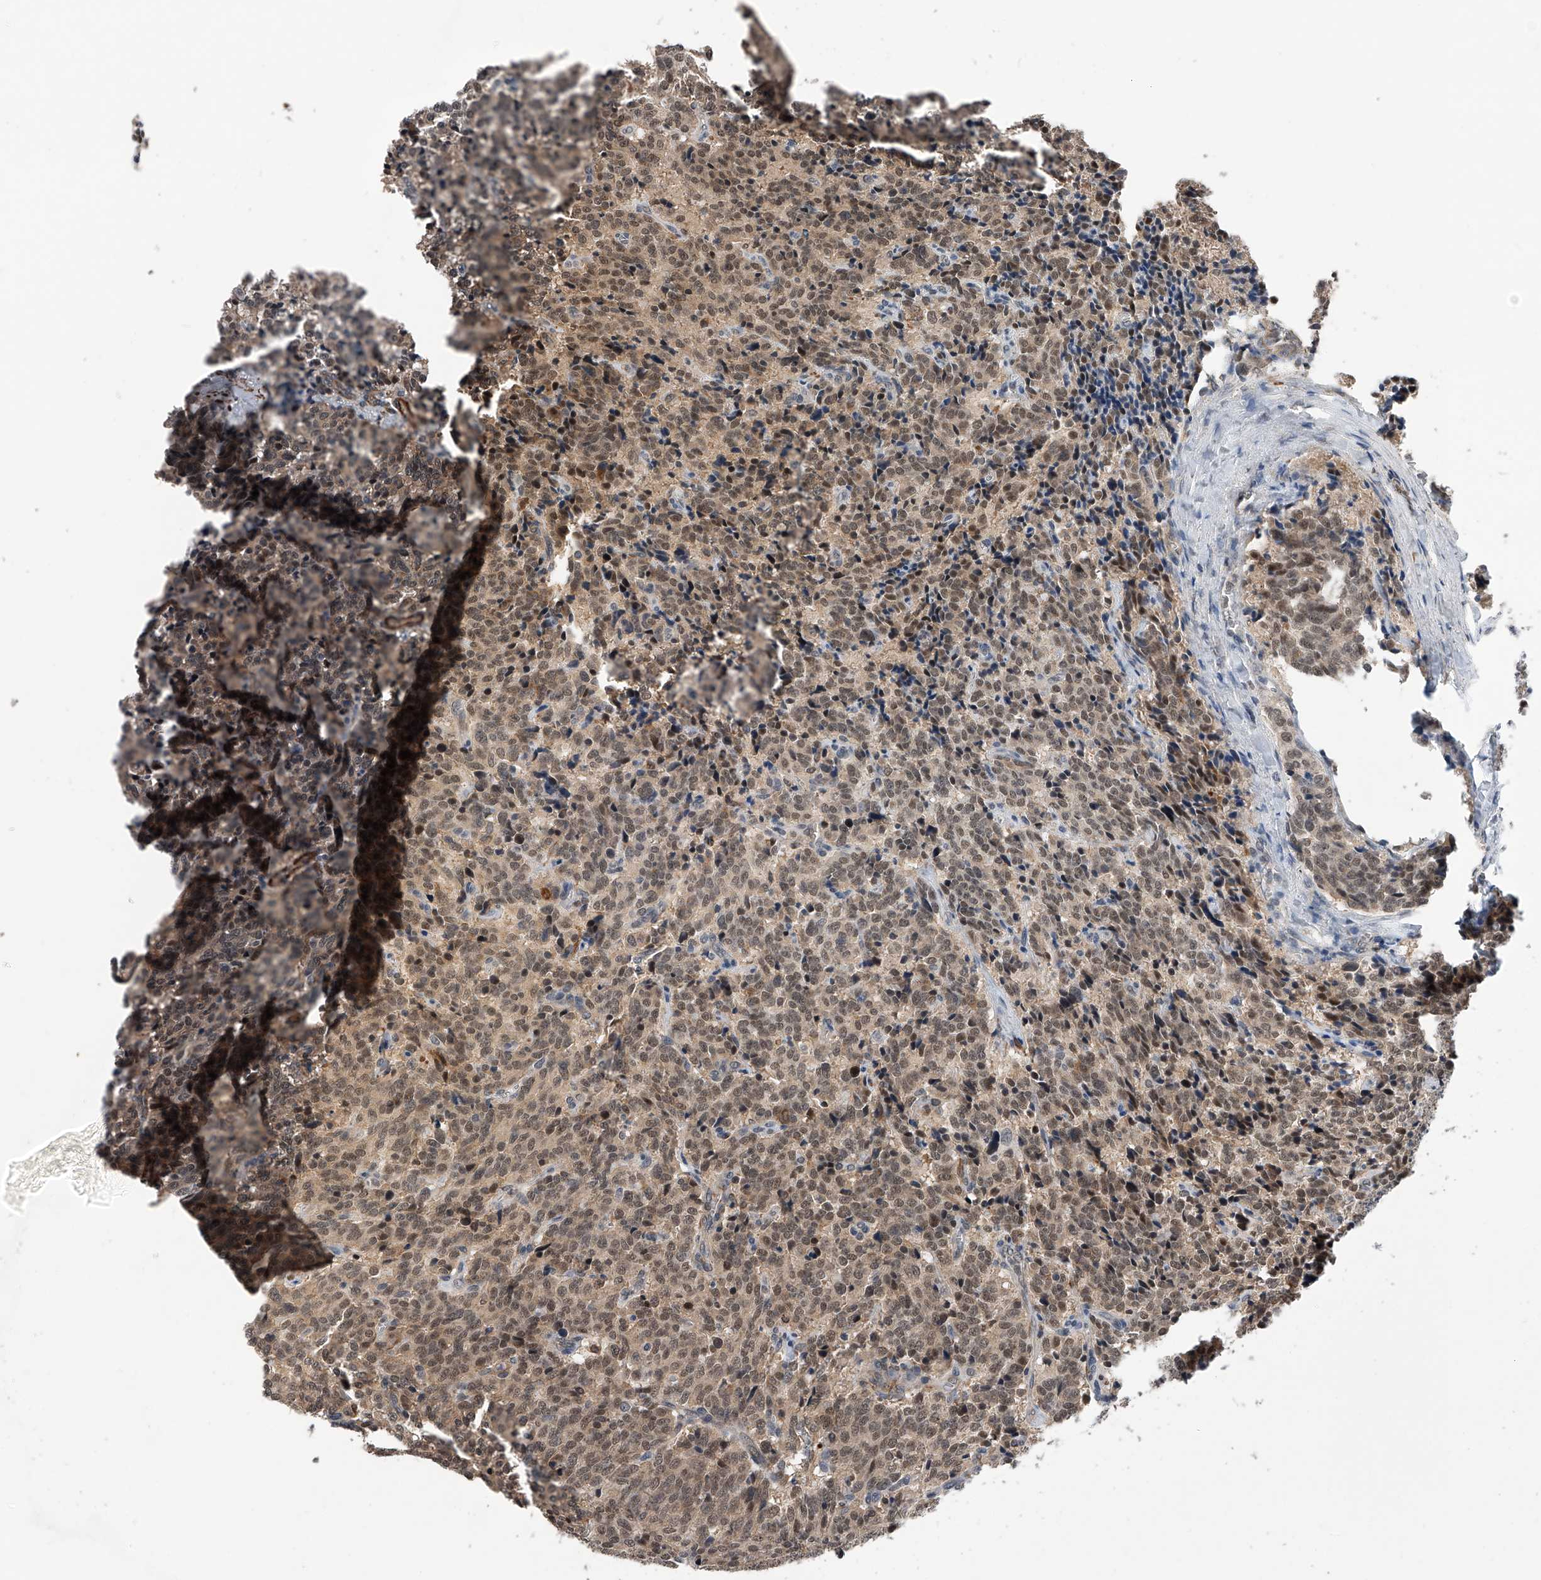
{"staining": {"intensity": "moderate", "quantity": ">75%", "location": "cytoplasmic/membranous,nuclear"}, "tissue": "carcinoid", "cell_type": "Tumor cells", "image_type": "cancer", "snomed": [{"axis": "morphology", "description": "Carcinoid, malignant, NOS"}, {"axis": "topography", "description": "Lung"}], "caption": "The histopathology image shows staining of carcinoid, revealing moderate cytoplasmic/membranous and nuclear protein expression (brown color) within tumor cells. (DAB = brown stain, brightfield microscopy at high magnification).", "gene": "SPOCK1", "patient": {"sex": "female", "age": 46}}